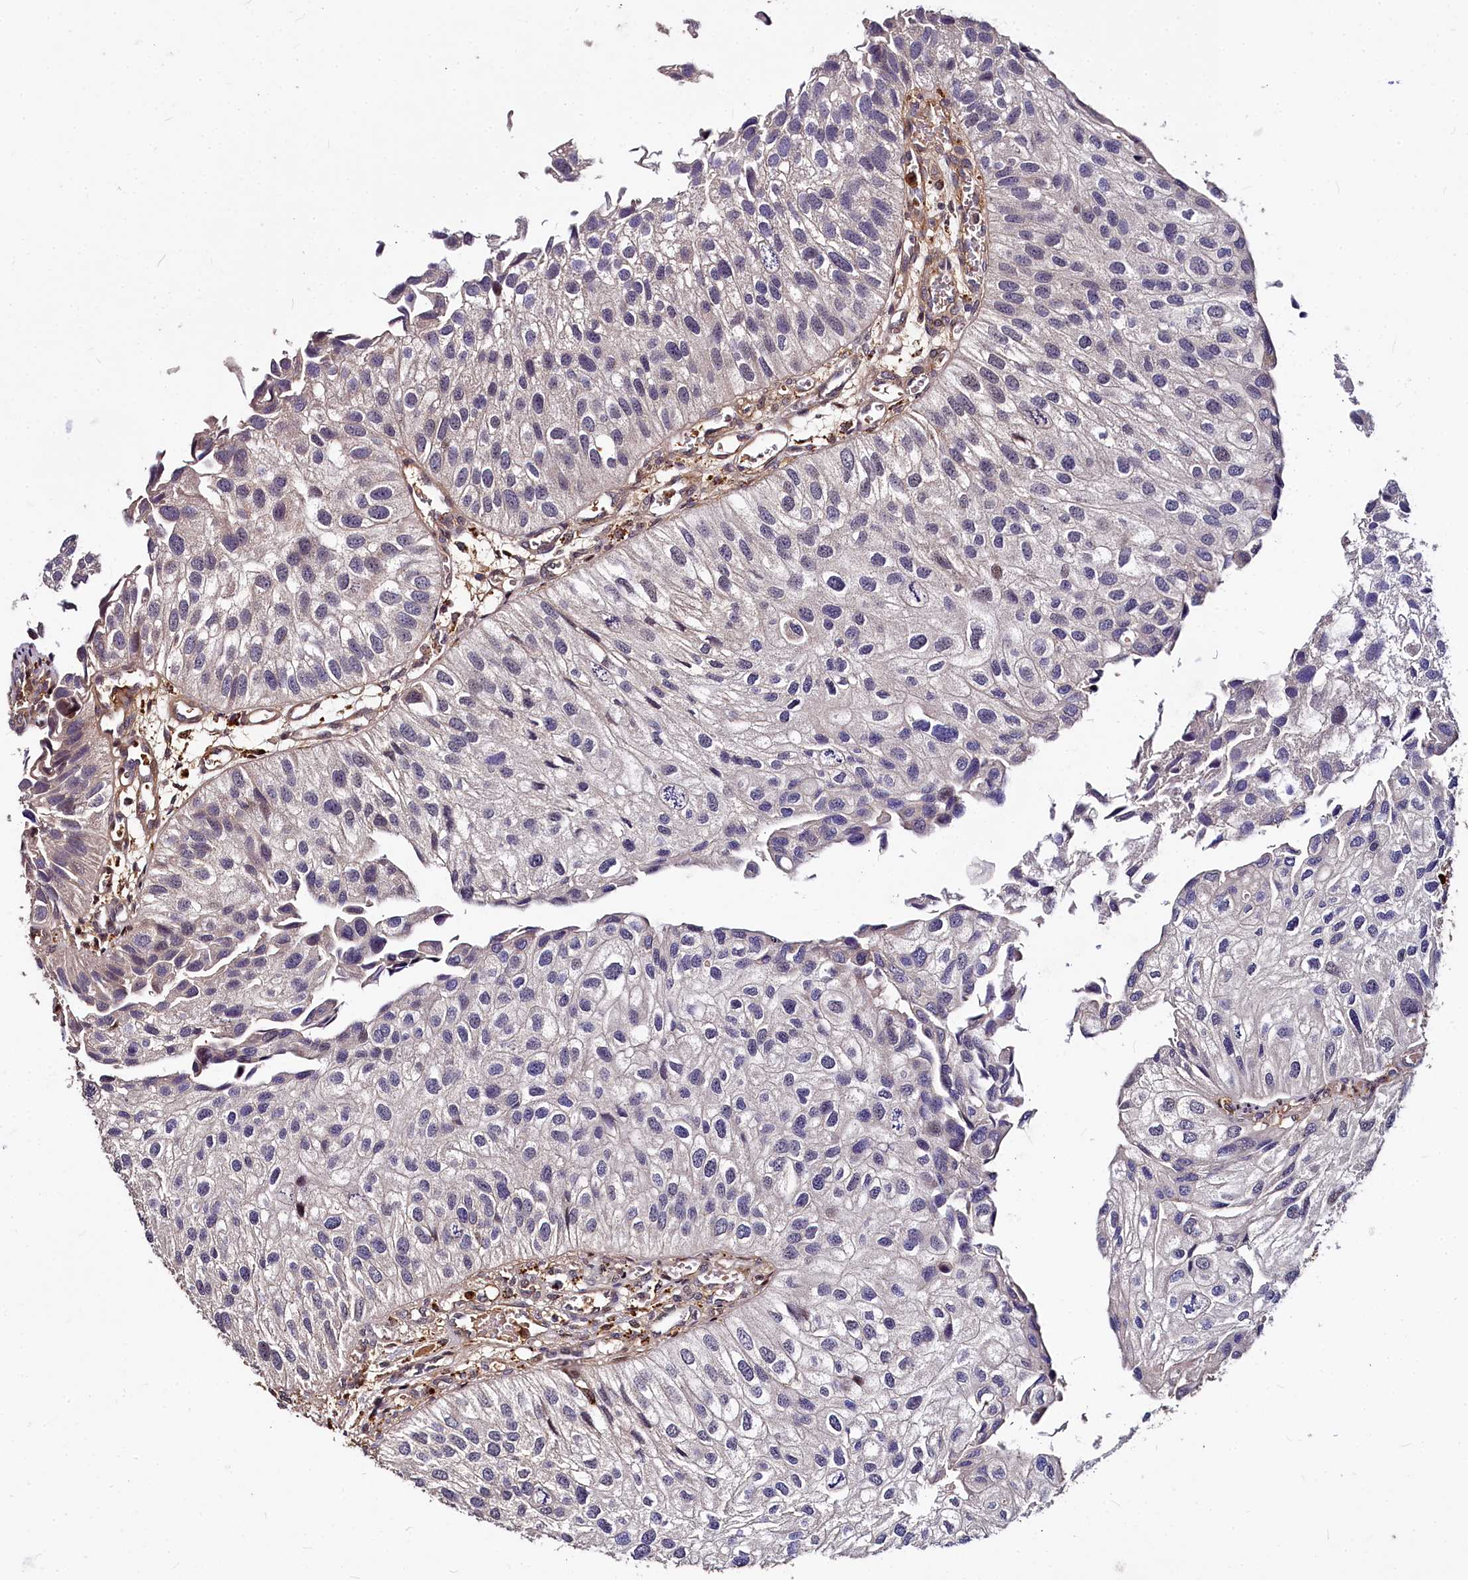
{"staining": {"intensity": "negative", "quantity": "none", "location": "none"}, "tissue": "urothelial cancer", "cell_type": "Tumor cells", "image_type": "cancer", "snomed": [{"axis": "morphology", "description": "Urothelial carcinoma, Low grade"}, {"axis": "topography", "description": "Urinary bladder"}], "caption": "Urothelial cancer was stained to show a protein in brown. There is no significant positivity in tumor cells. (DAB (3,3'-diaminobenzidine) IHC with hematoxylin counter stain).", "gene": "ATG101", "patient": {"sex": "female", "age": 89}}